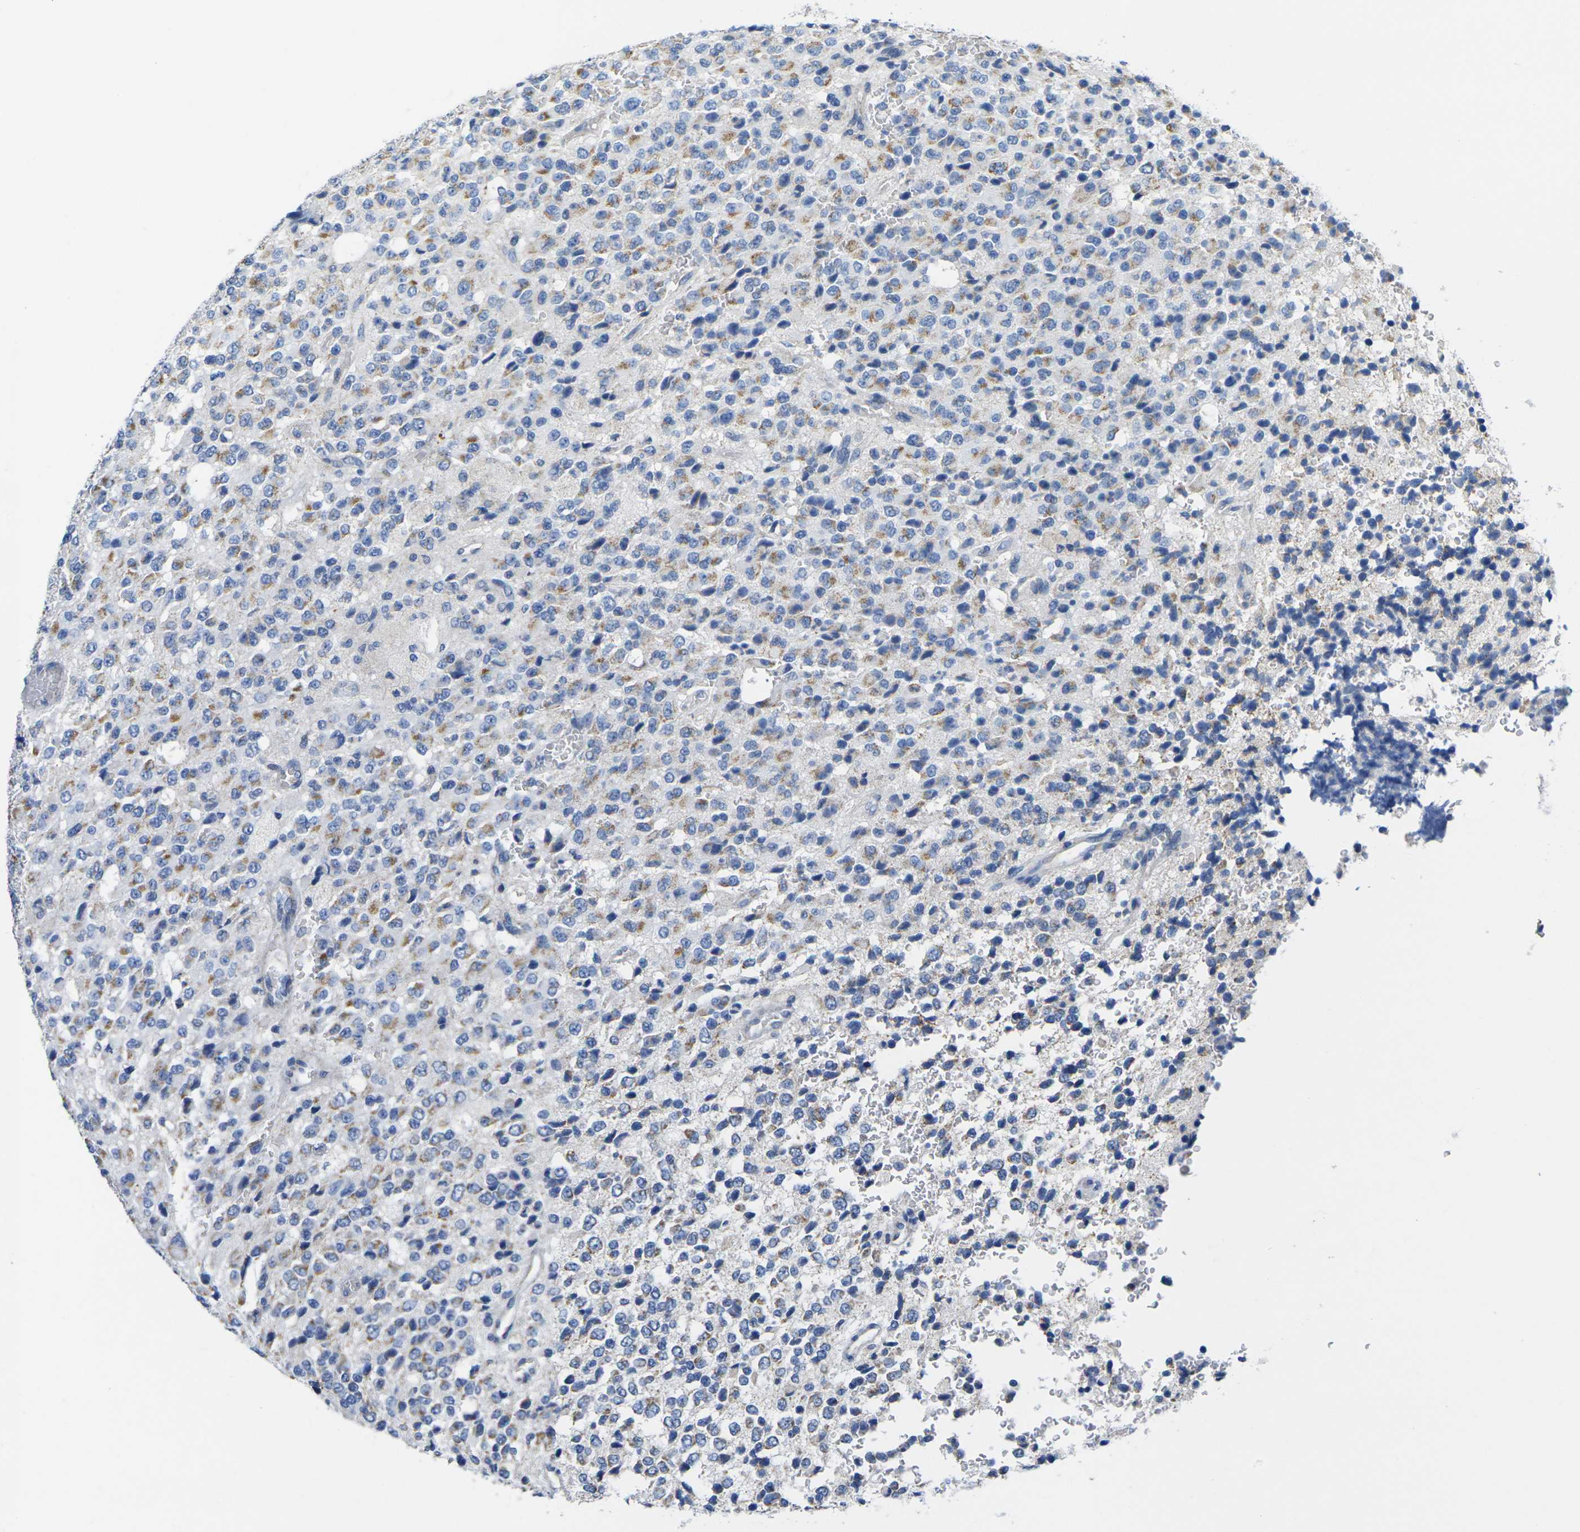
{"staining": {"intensity": "moderate", "quantity": "25%-75%", "location": "cytoplasmic/membranous"}, "tissue": "glioma", "cell_type": "Tumor cells", "image_type": "cancer", "snomed": [{"axis": "morphology", "description": "Glioma, malignant, High grade"}, {"axis": "topography", "description": "pancreas cauda"}], "caption": "Approximately 25%-75% of tumor cells in malignant glioma (high-grade) show moderate cytoplasmic/membranous protein positivity as visualized by brown immunohistochemical staining.", "gene": "TMEM204", "patient": {"sex": "male", "age": 60}}